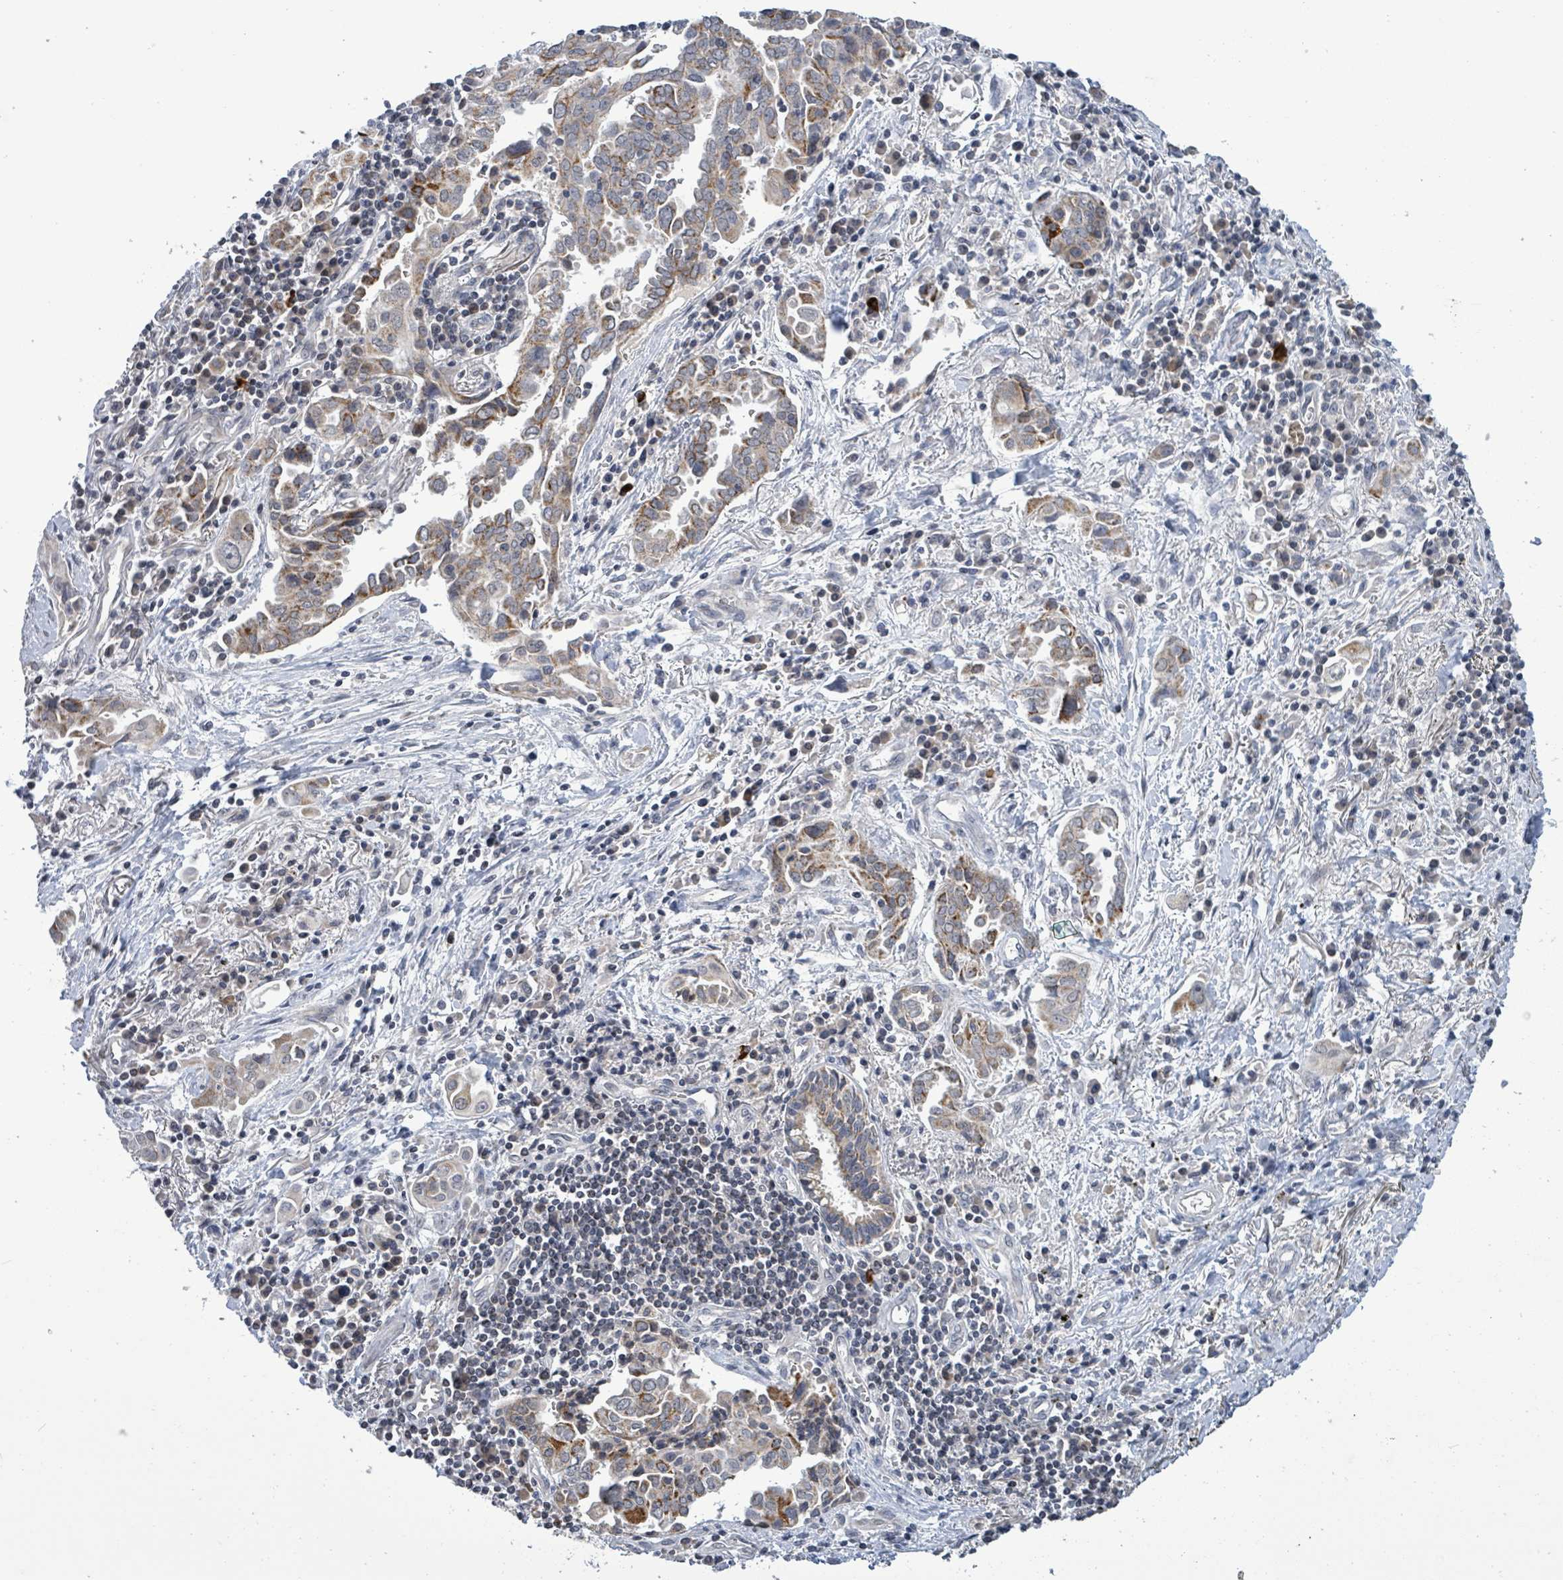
{"staining": {"intensity": "moderate", "quantity": "25%-75%", "location": "cytoplasmic/membranous"}, "tissue": "lung cancer", "cell_type": "Tumor cells", "image_type": "cancer", "snomed": [{"axis": "morphology", "description": "Adenocarcinoma, NOS"}, {"axis": "topography", "description": "Lung"}], "caption": "Immunohistochemistry (IHC) micrograph of human lung cancer (adenocarcinoma) stained for a protein (brown), which reveals medium levels of moderate cytoplasmic/membranous staining in about 25%-75% of tumor cells.", "gene": "COQ10B", "patient": {"sex": "male", "age": 76}}